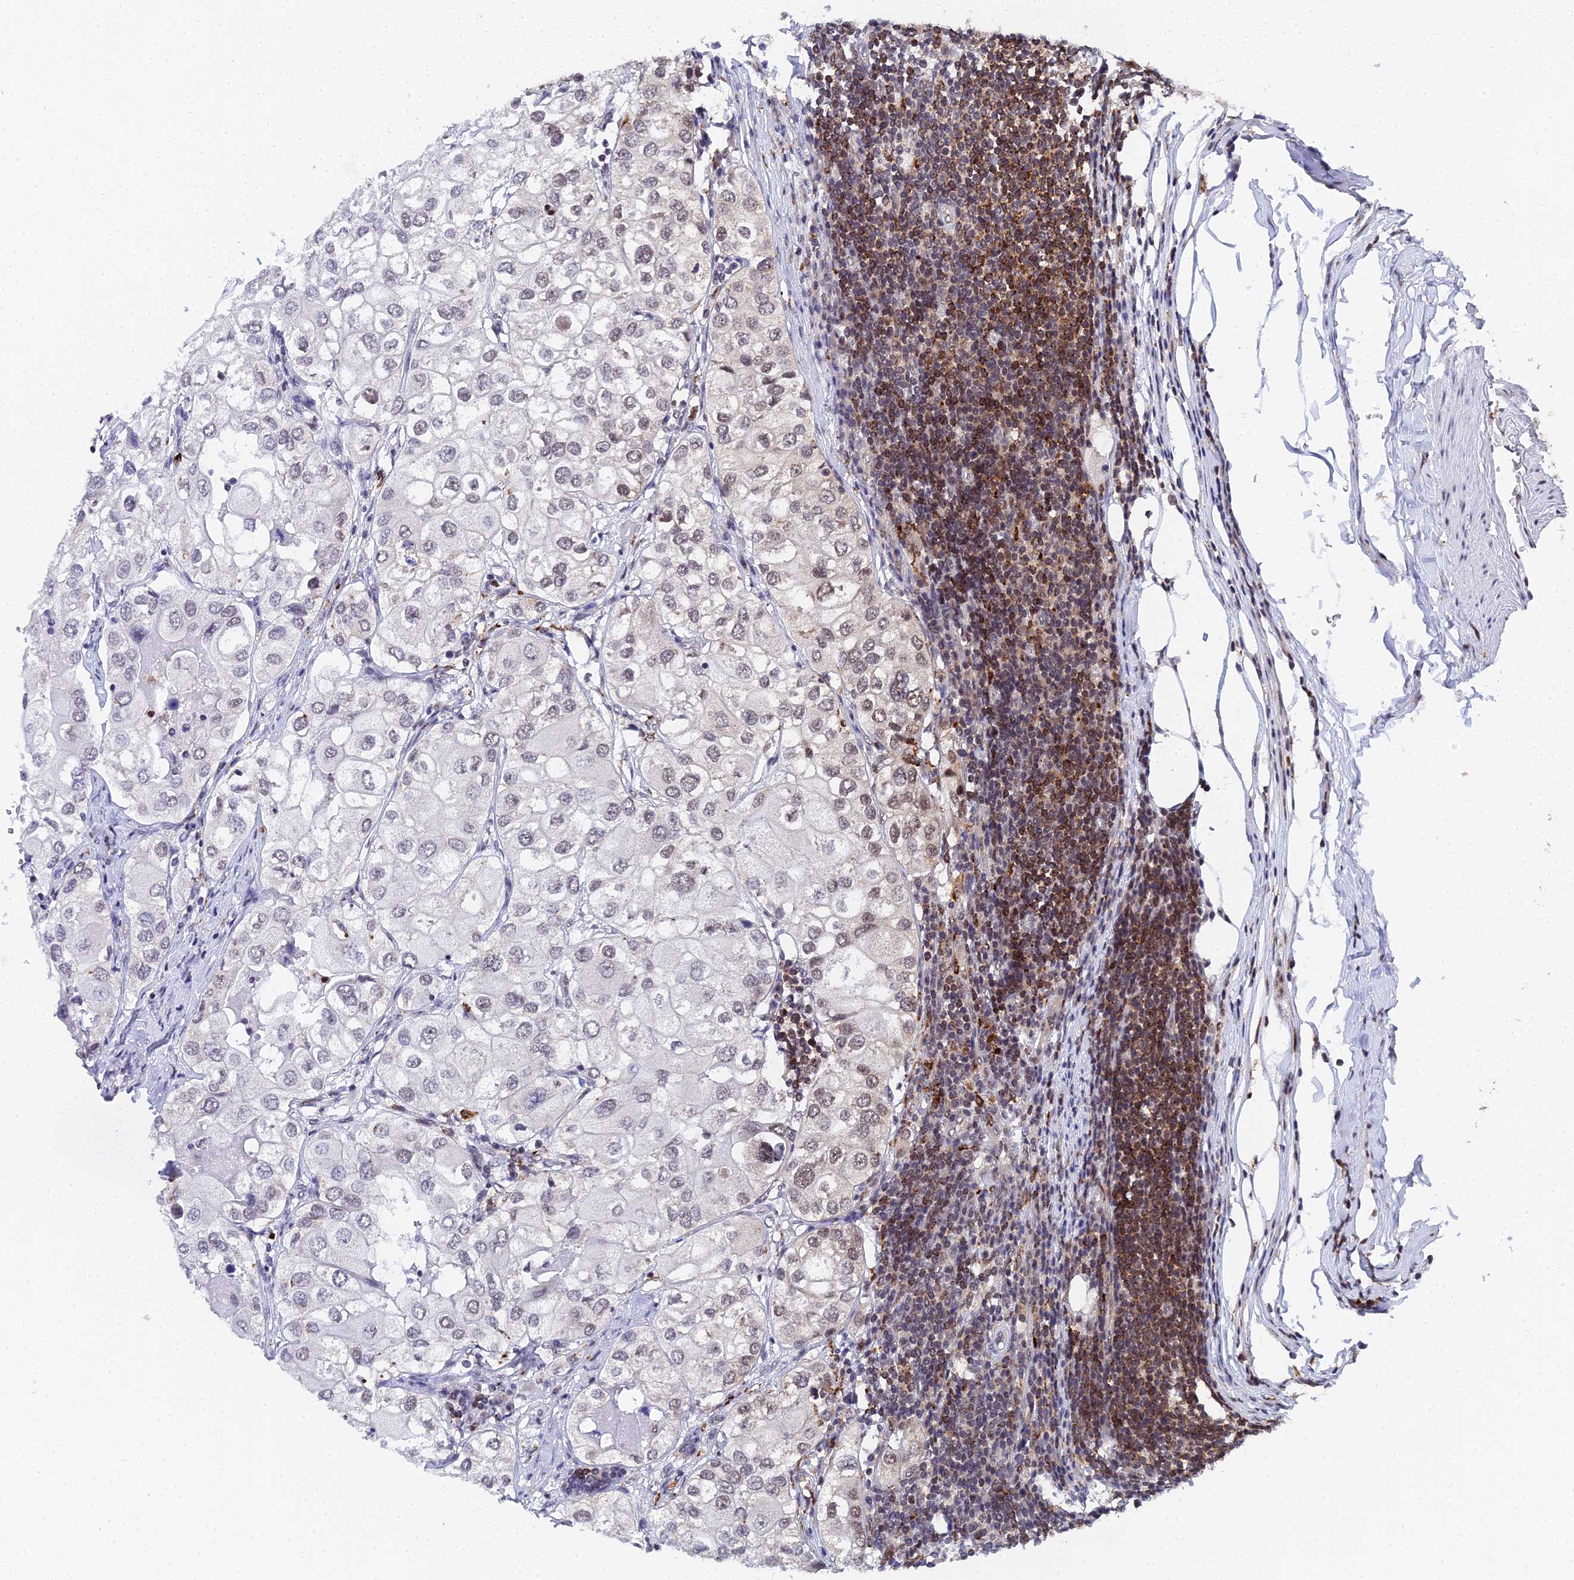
{"staining": {"intensity": "moderate", "quantity": "<25%", "location": "nuclear"}, "tissue": "urothelial cancer", "cell_type": "Tumor cells", "image_type": "cancer", "snomed": [{"axis": "morphology", "description": "Urothelial carcinoma, High grade"}, {"axis": "topography", "description": "Urinary bladder"}], "caption": "Immunohistochemical staining of human urothelial carcinoma (high-grade) reveals moderate nuclear protein positivity in approximately <25% of tumor cells.", "gene": "MAGOHB", "patient": {"sex": "male", "age": 64}}